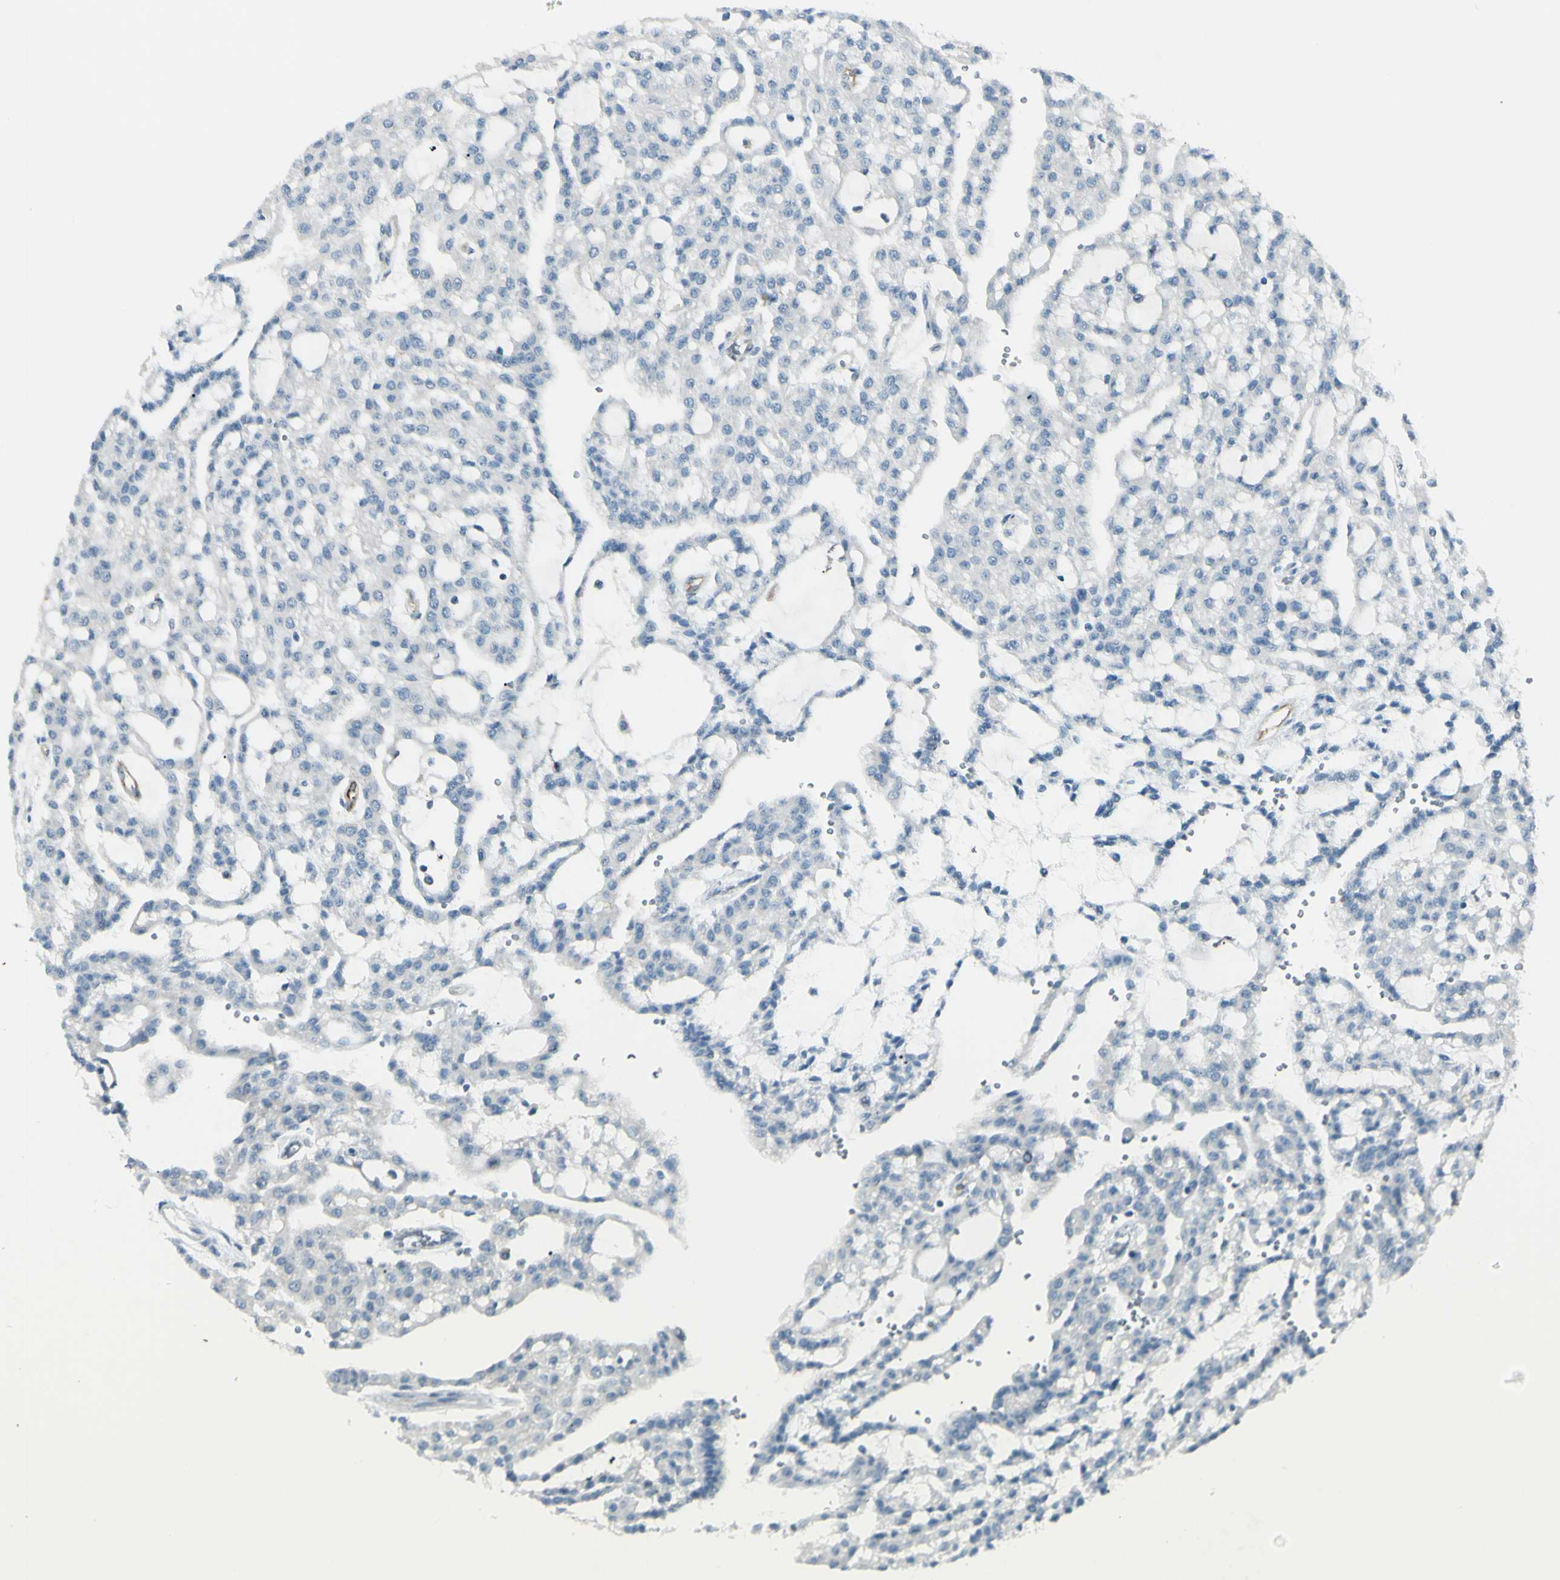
{"staining": {"intensity": "negative", "quantity": "none", "location": "none"}, "tissue": "renal cancer", "cell_type": "Tumor cells", "image_type": "cancer", "snomed": [{"axis": "morphology", "description": "Adenocarcinoma, NOS"}, {"axis": "topography", "description": "Kidney"}], "caption": "A micrograph of human renal cancer is negative for staining in tumor cells.", "gene": "GPR34", "patient": {"sex": "male", "age": 63}}